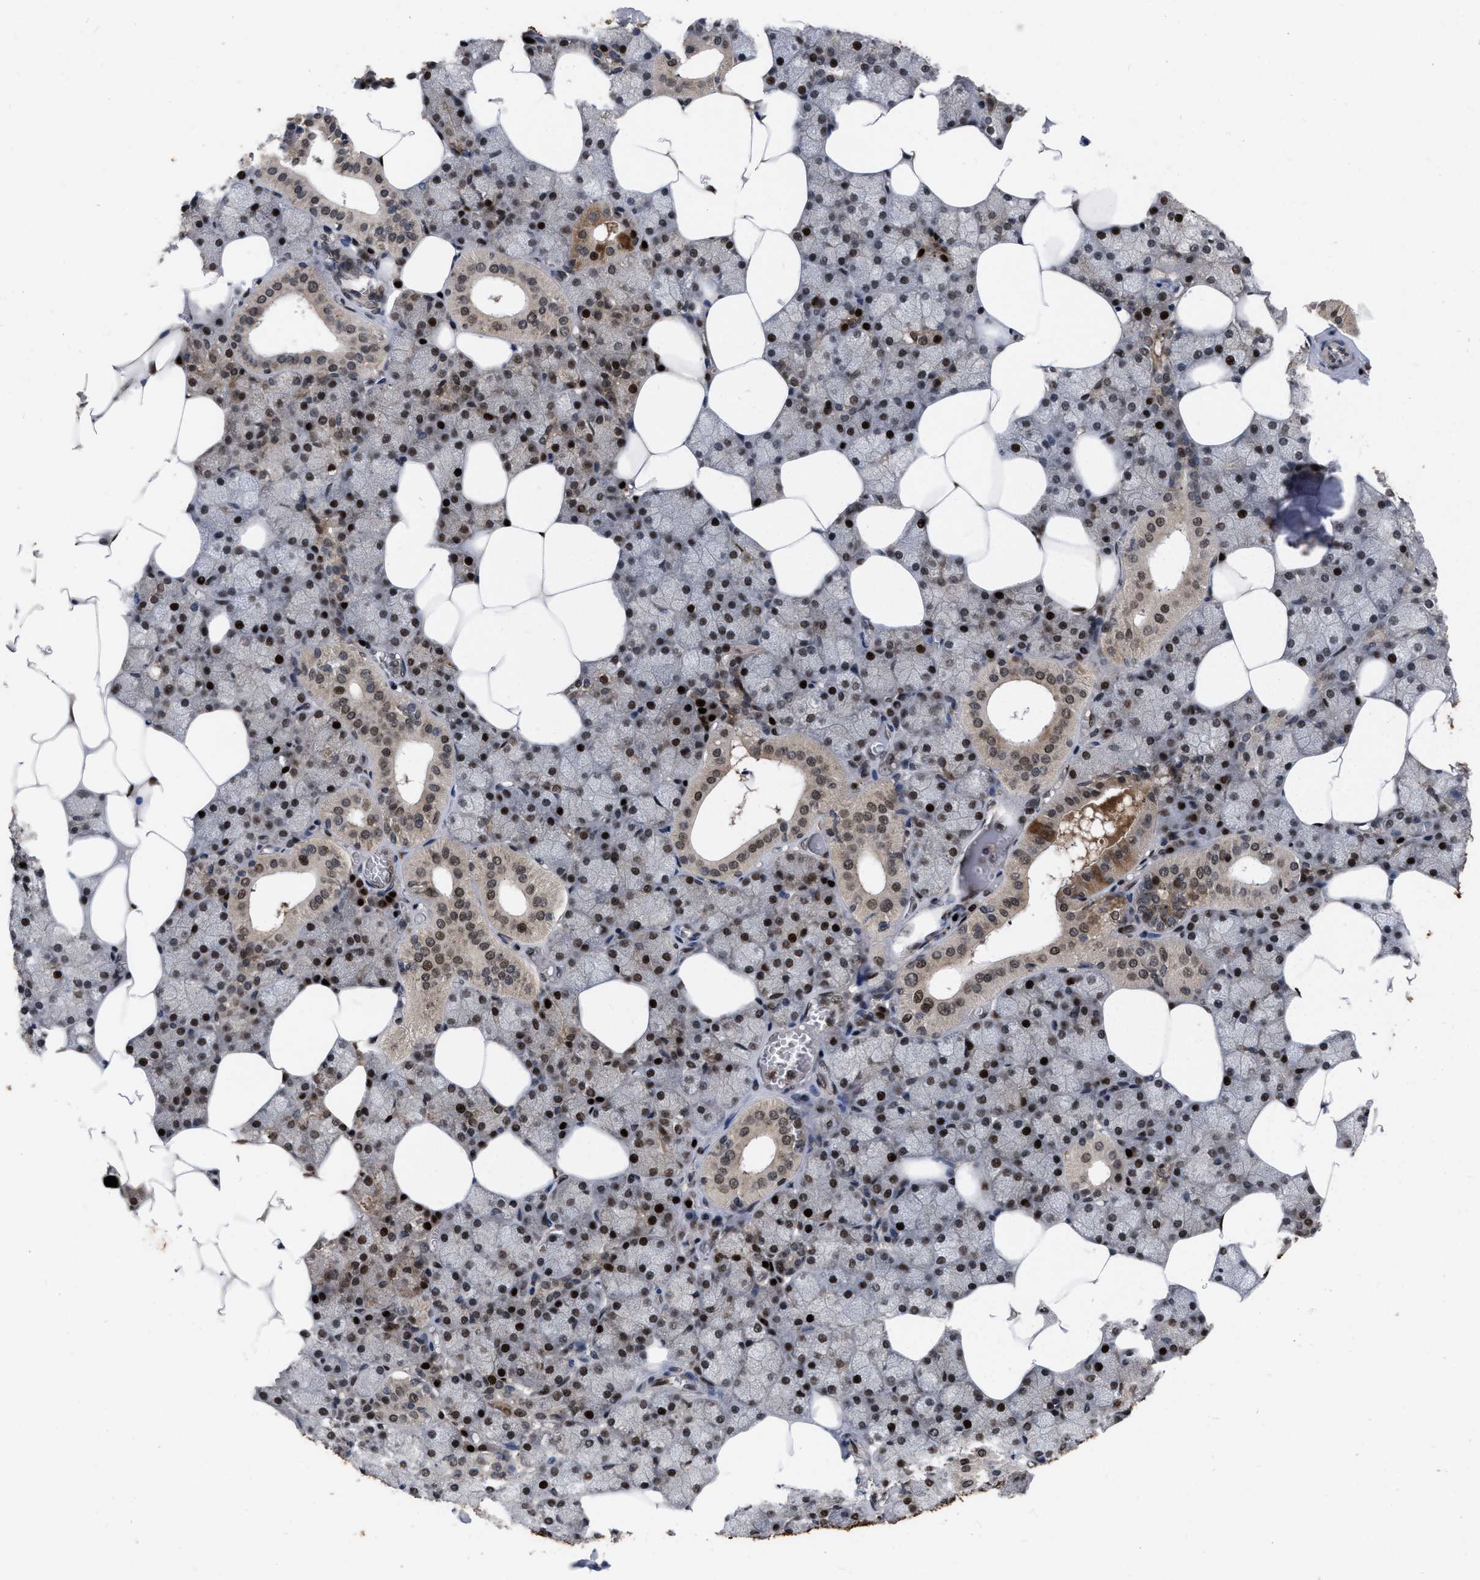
{"staining": {"intensity": "strong", "quantity": "25%-75%", "location": "cytoplasmic/membranous,nuclear"}, "tissue": "salivary gland", "cell_type": "Glandular cells", "image_type": "normal", "snomed": [{"axis": "morphology", "description": "Normal tissue, NOS"}, {"axis": "topography", "description": "Salivary gland"}], "caption": "Salivary gland stained with immunohistochemistry (IHC) reveals strong cytoplasmic/membranous,nuclear staining in approximately 25%-75% of glandular cells. Immunohistochemistry stains the protein of interest in brown and the nuclei are stained blue.", "gene": "MDM4", "patient": {"sex": "male", "age": 62}}